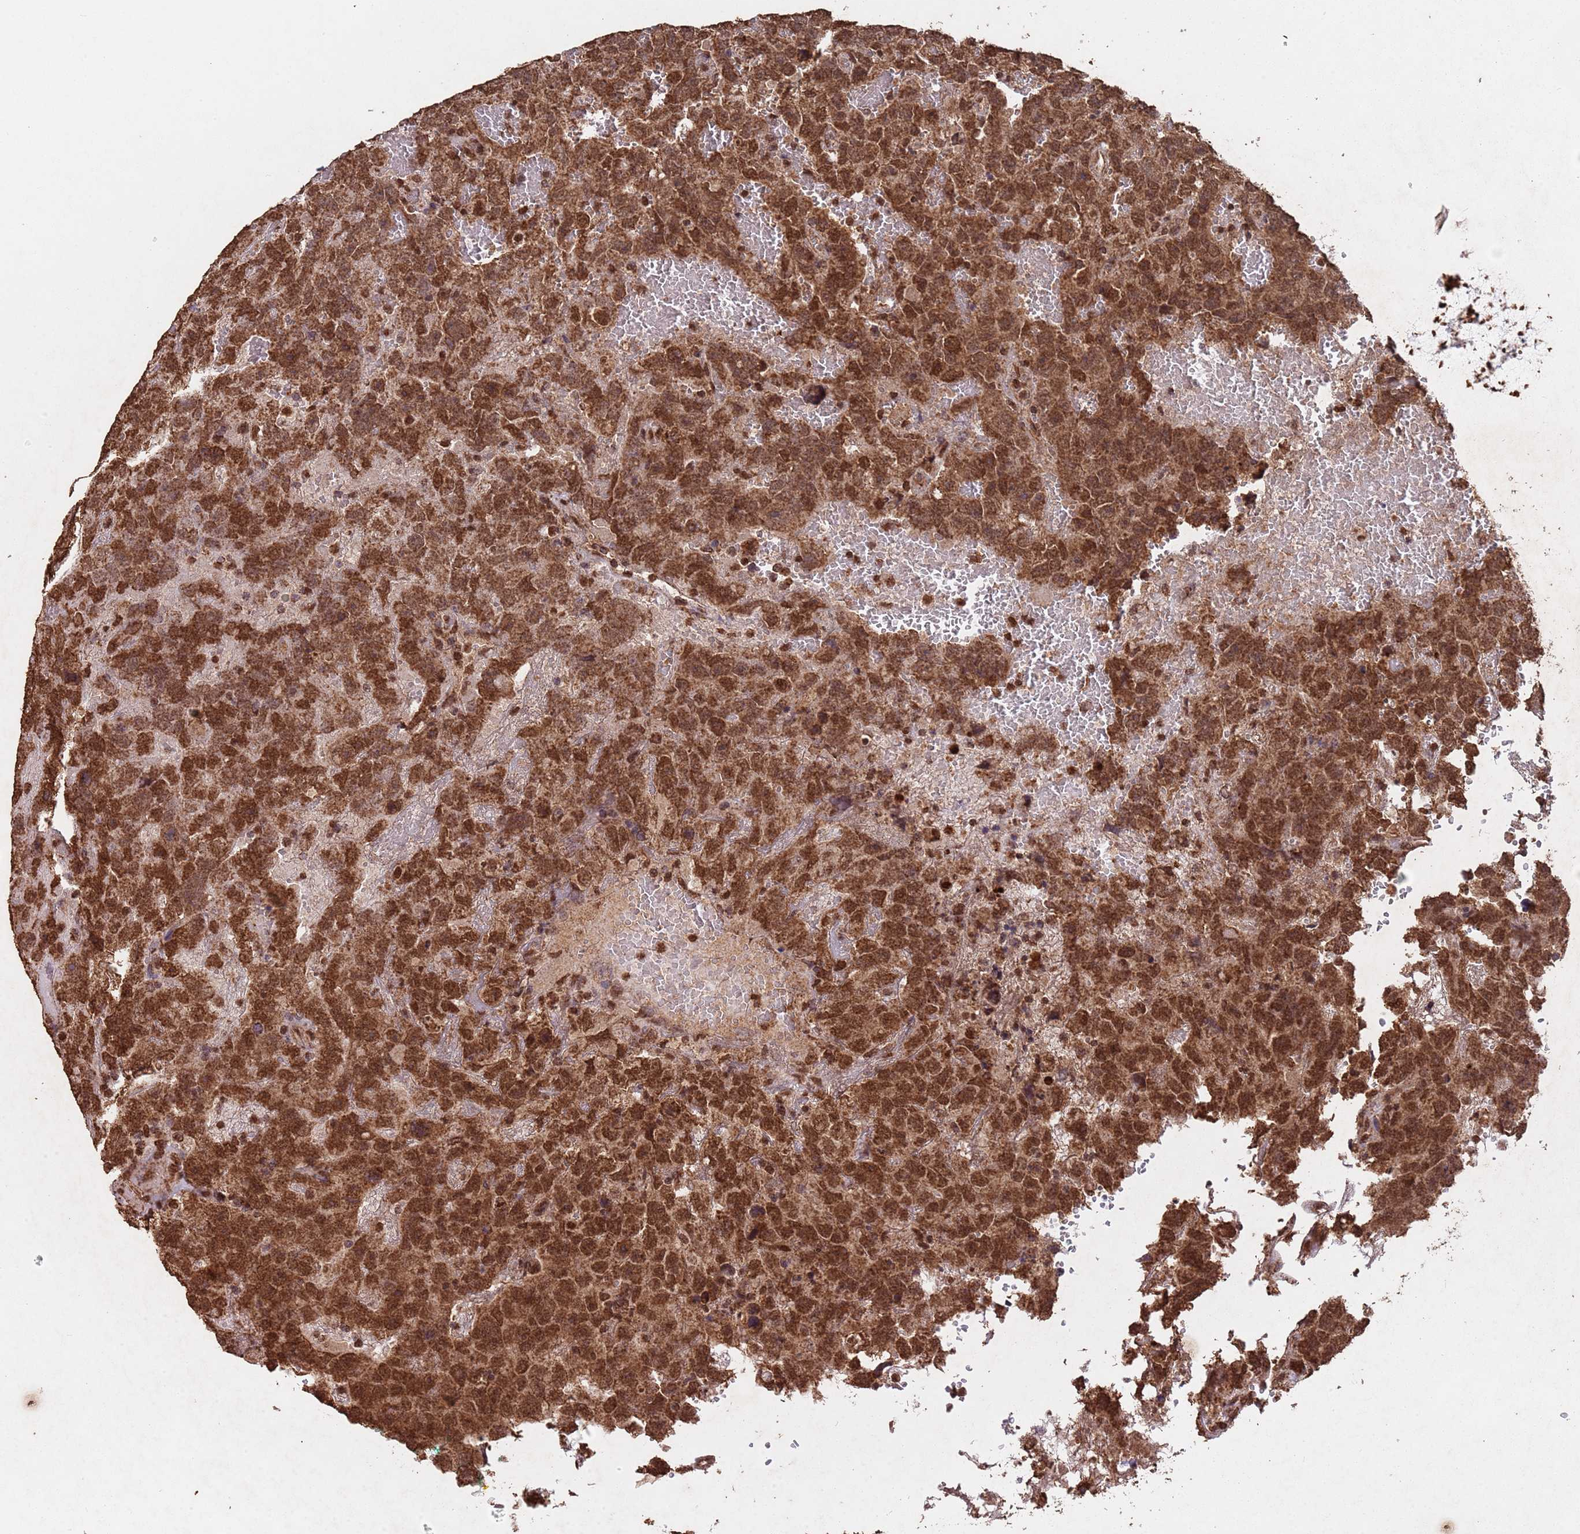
{"staining": {"intensity": "strong", "quantity": ">75%", "location": "cytoplasmic/membranous,nuclear"}, "tissue": "testis cancer", "cell_type": "Tumor cells", "image_type": "cancer", "snomed": [{"axis": "morphology", "description": "Carcinoma, Embryonal, NOS"}, {"axis": "topography", "description": "Testis"}], "caption": "The histopathology image shows staining of testis cancer (embryonal carcinoma), revealing strong cytoplasmic/membranous and nuclear protein staining (brown color) within tumor cells. Immunohistochemistry (ihc) stains the protein in brown and the nuclei are stained blue.", "gene": "HDAC10", "patient": {"sex": "male", "age": 45}}